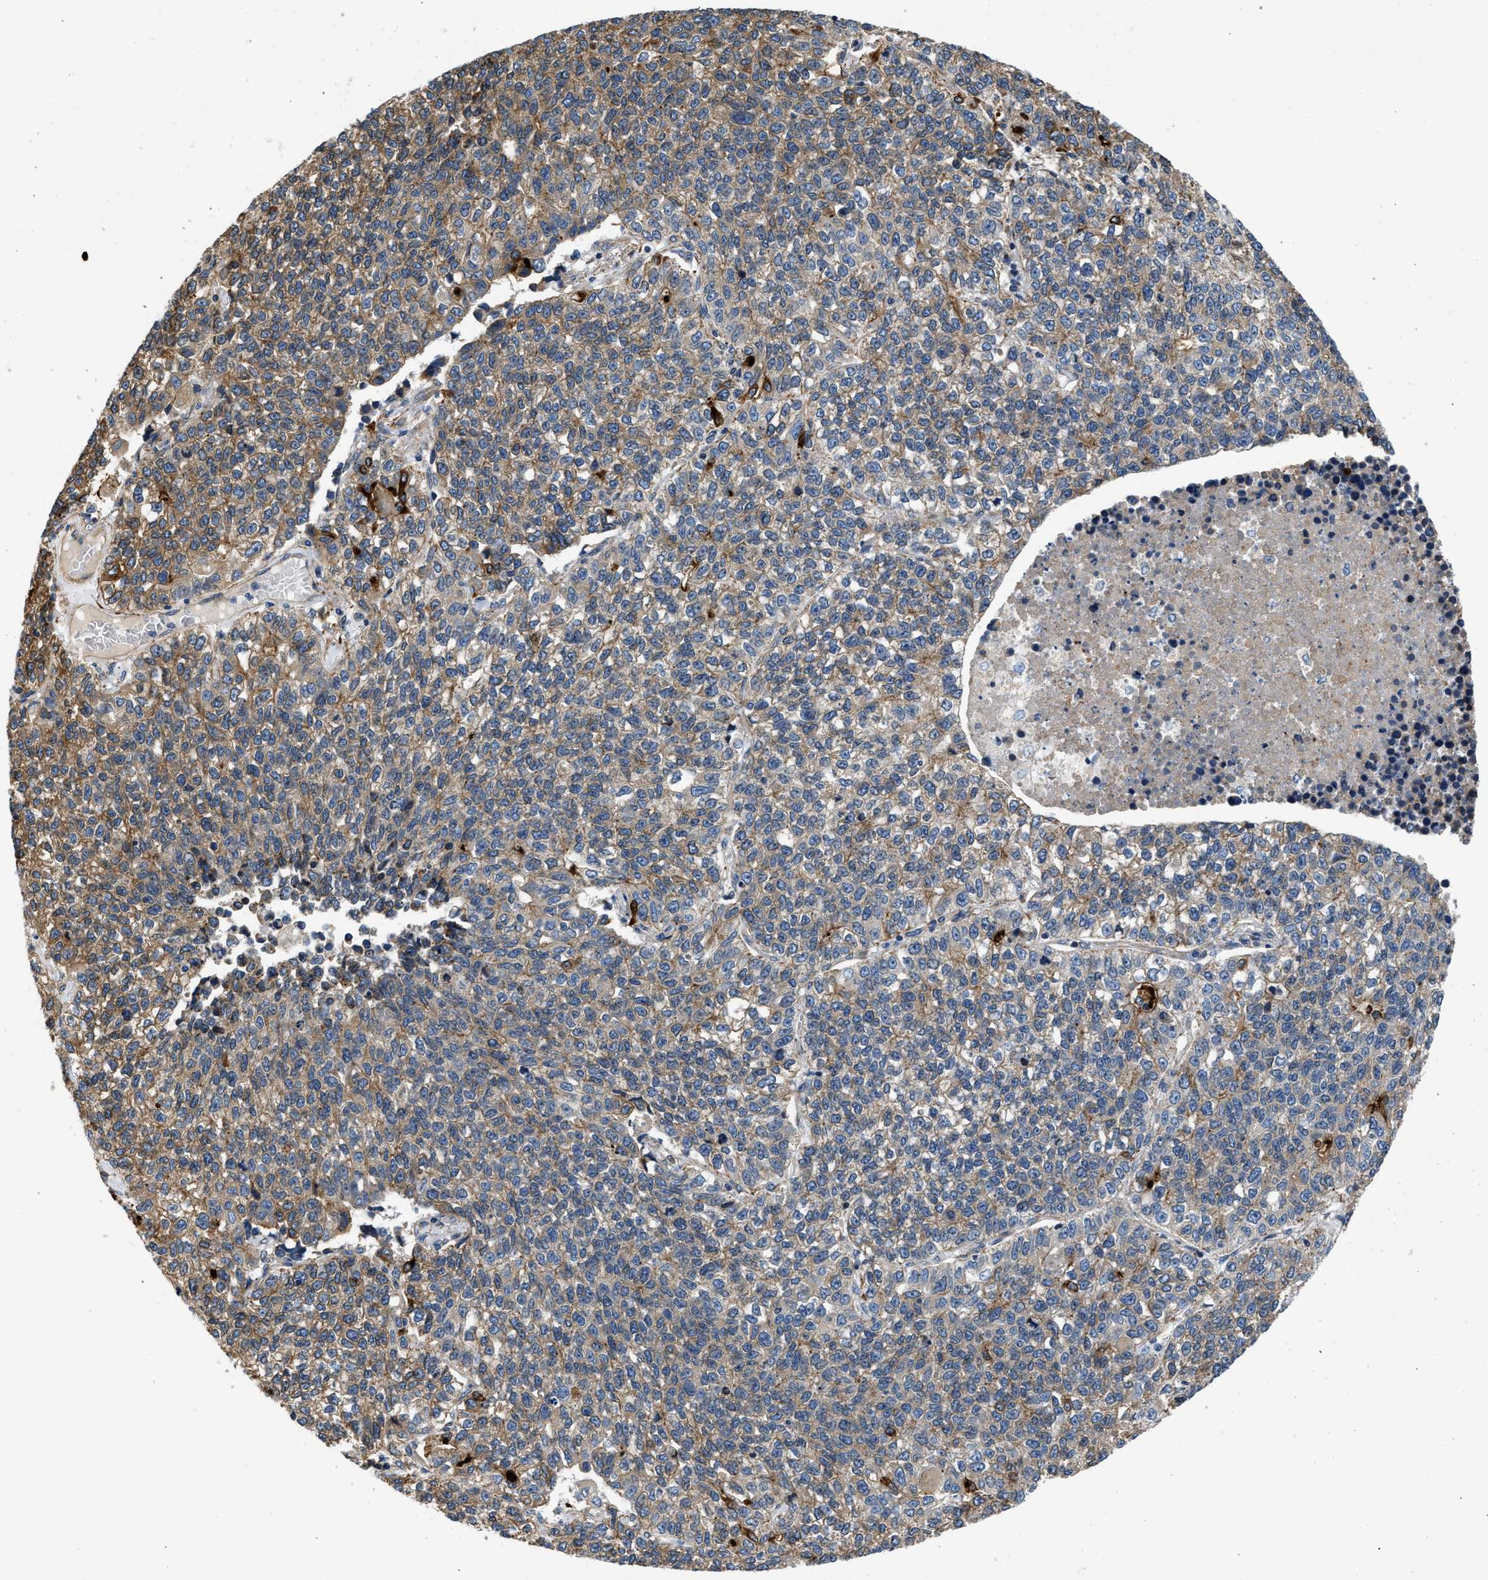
{"staining": {"intensity": "moderate", "quantity": ">75%", "location": "cytoplasmic/membranous"}, "tissue": "lung cancer", "cell_type": "Tumor cells", "image_type": "cancer", "snomed": [{"axis": "morphology", "description": "Adenocarcinoma, NOS"}, {"axis": "topography", "description": "Lung"}], "caption": "Protein expression analysis of human adenocarcinoma (lung) reveals moderate cytoplasmic/membranous positivity in about >75% of tumor cells.", "gene": "ARL6IP5", "patient": {"sex": "male", "age": 49}}